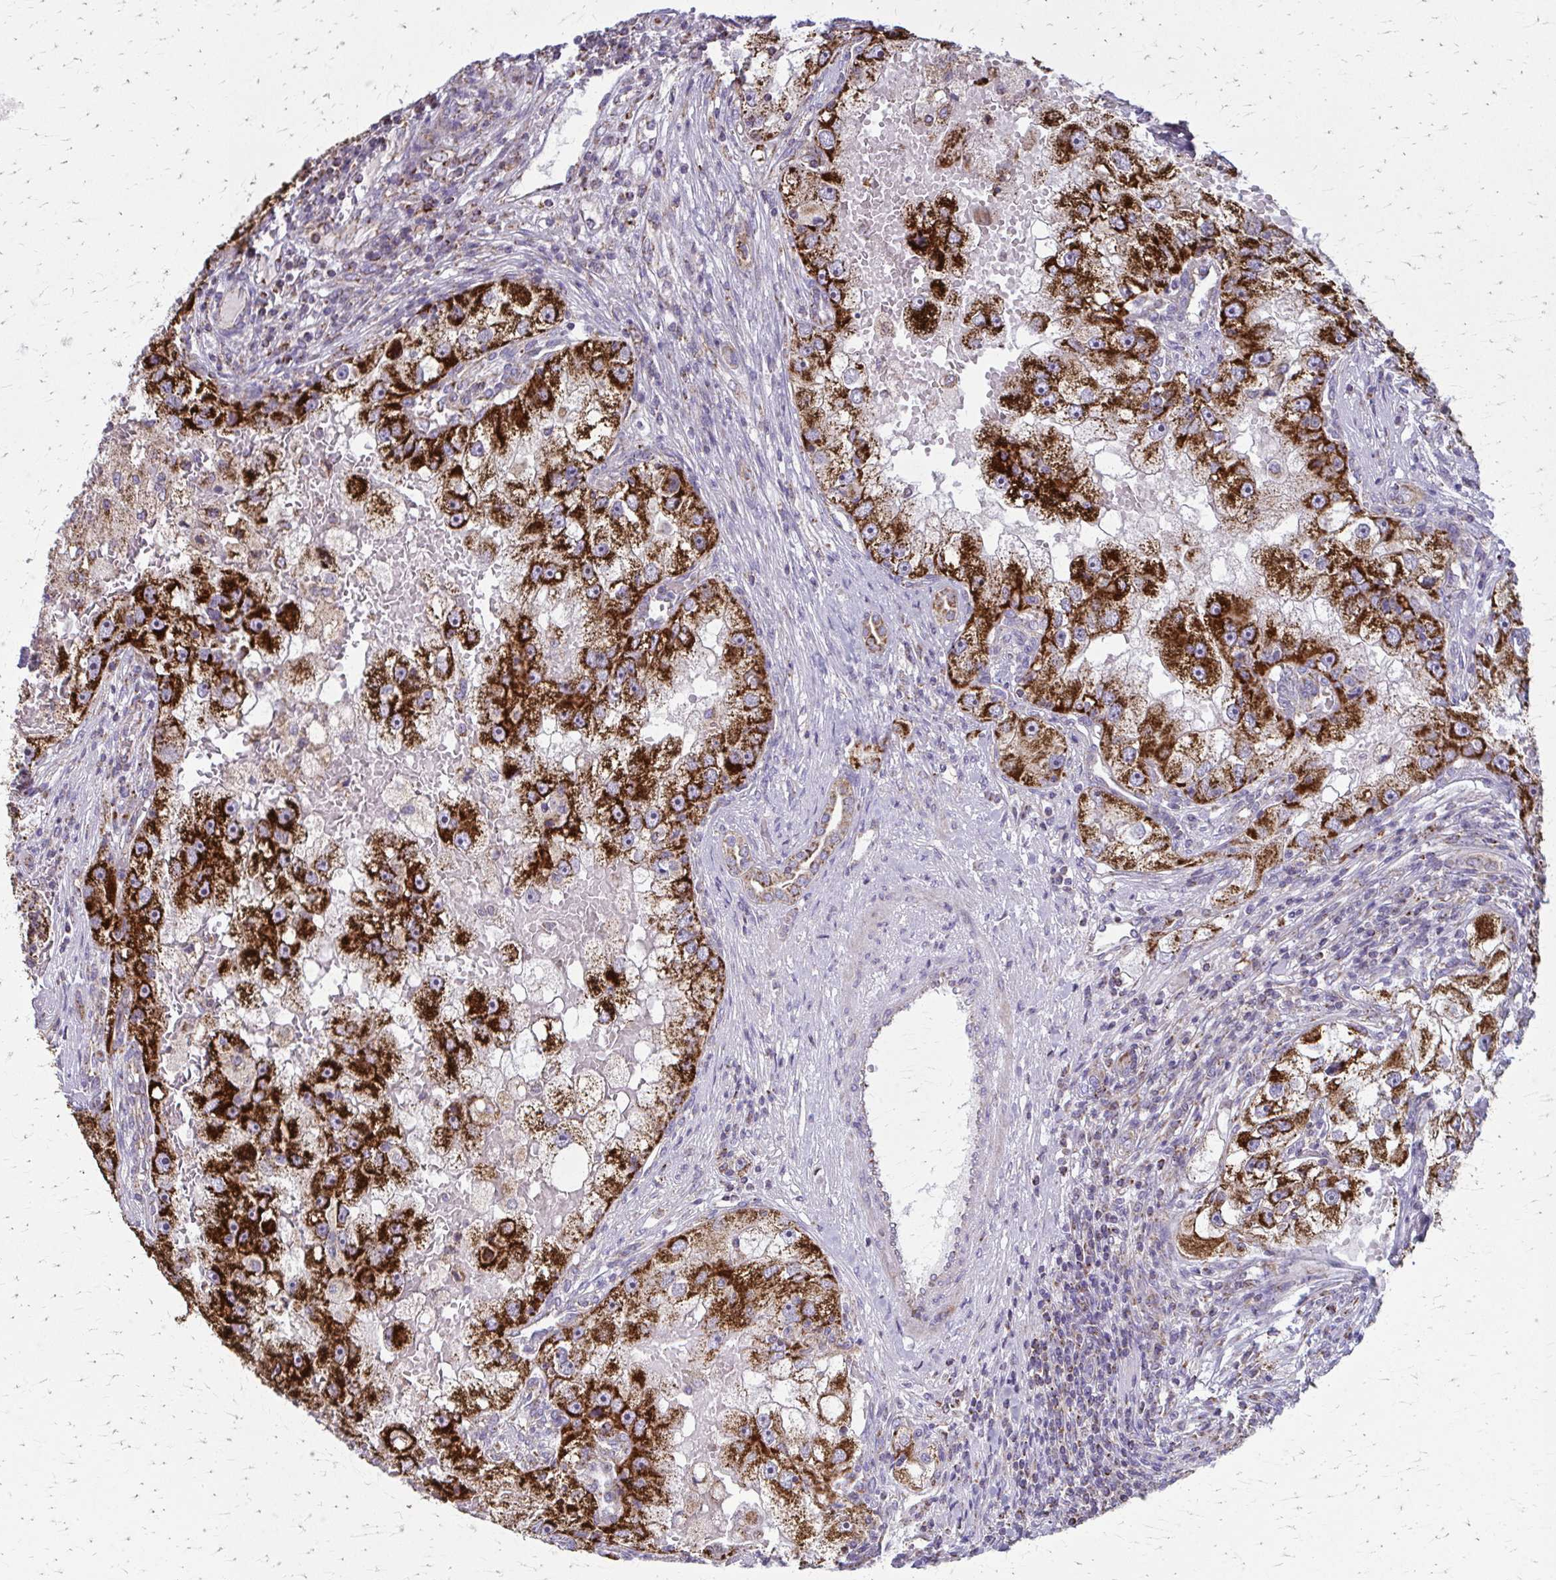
{"staining": {"intensity": "strong", "quantity": ">75%", "location": "cytoplasmic/membranous"}, "tissue": "renal cancer", "cell_type": "Tumor cells", "image_type": "cancer", "snomed": [{"axis": "morphology", "description": "Adenocarcinoma, NOS"}, {"axis": "topography", "description": "Kidney"}], "caption": "Approximately >75% of tumor cells in renal adenocarcinoma demonstrate strong cytoplasmic/membranous protein positivity as visualized by brown immunohistochemical staining.", "gene": "TVP23A", "patient": {"sex": "male", "age": 63}}